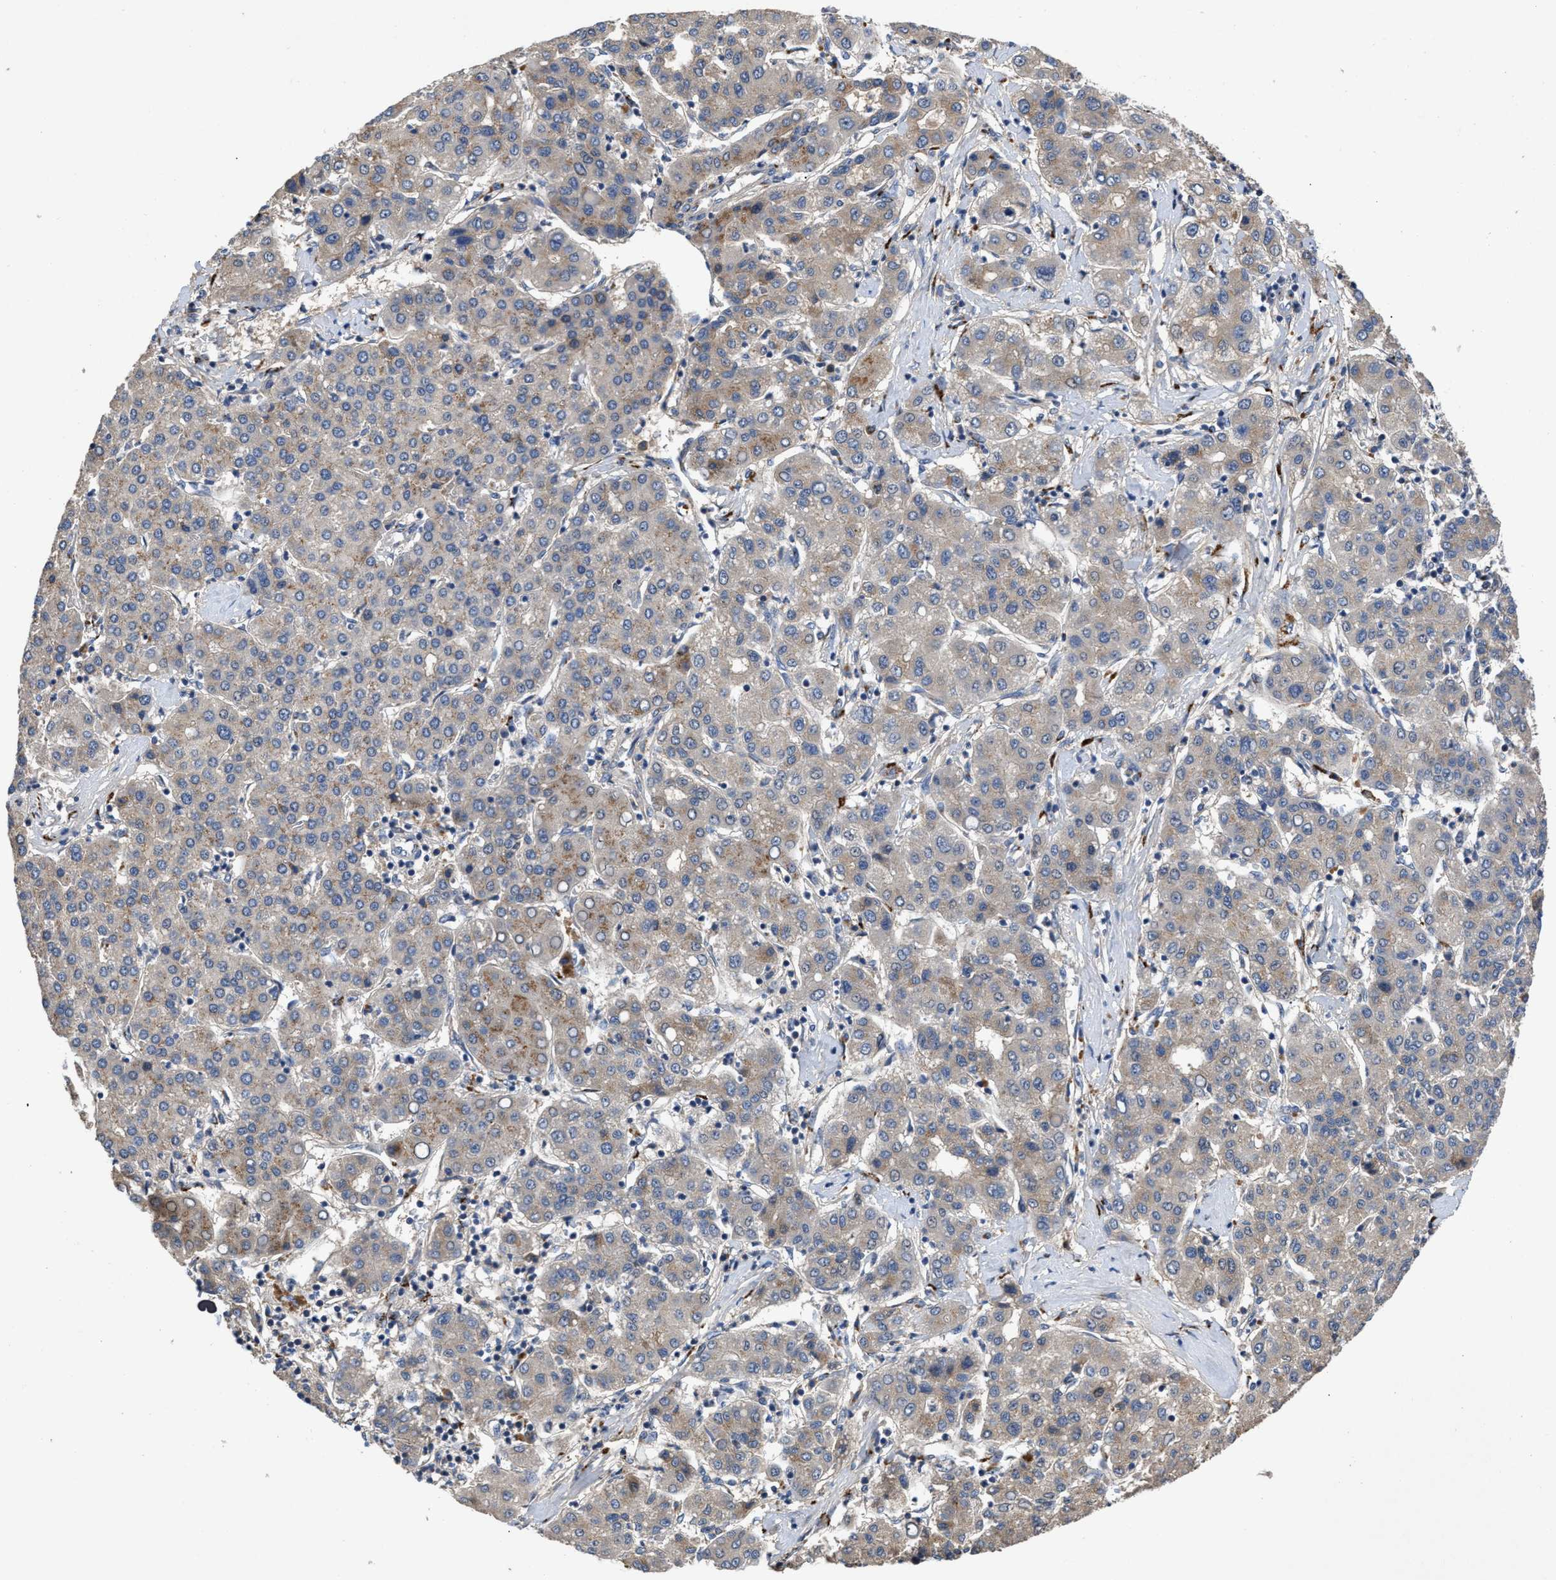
{"staining": {"intensity": "weak", "quantity": ">75%", "location": "cytoplasmic/membranous"}, "tissue": "liver cancer", "cell_type": "Tumor cells", "image_type": "cancer", "snomed": [{"axis": "morphology", "description": "Carcinoma, Hepatocellular, NOS"}, {"axis": "topography", "description": "Liver"}], "caption": "Tumor cells reveal weak cytoplasmic/membranous positivity in approximately >75% of cells in liver cancer.", "gene": "SIK2", "patient": {"sex": "male", "age": 65}}